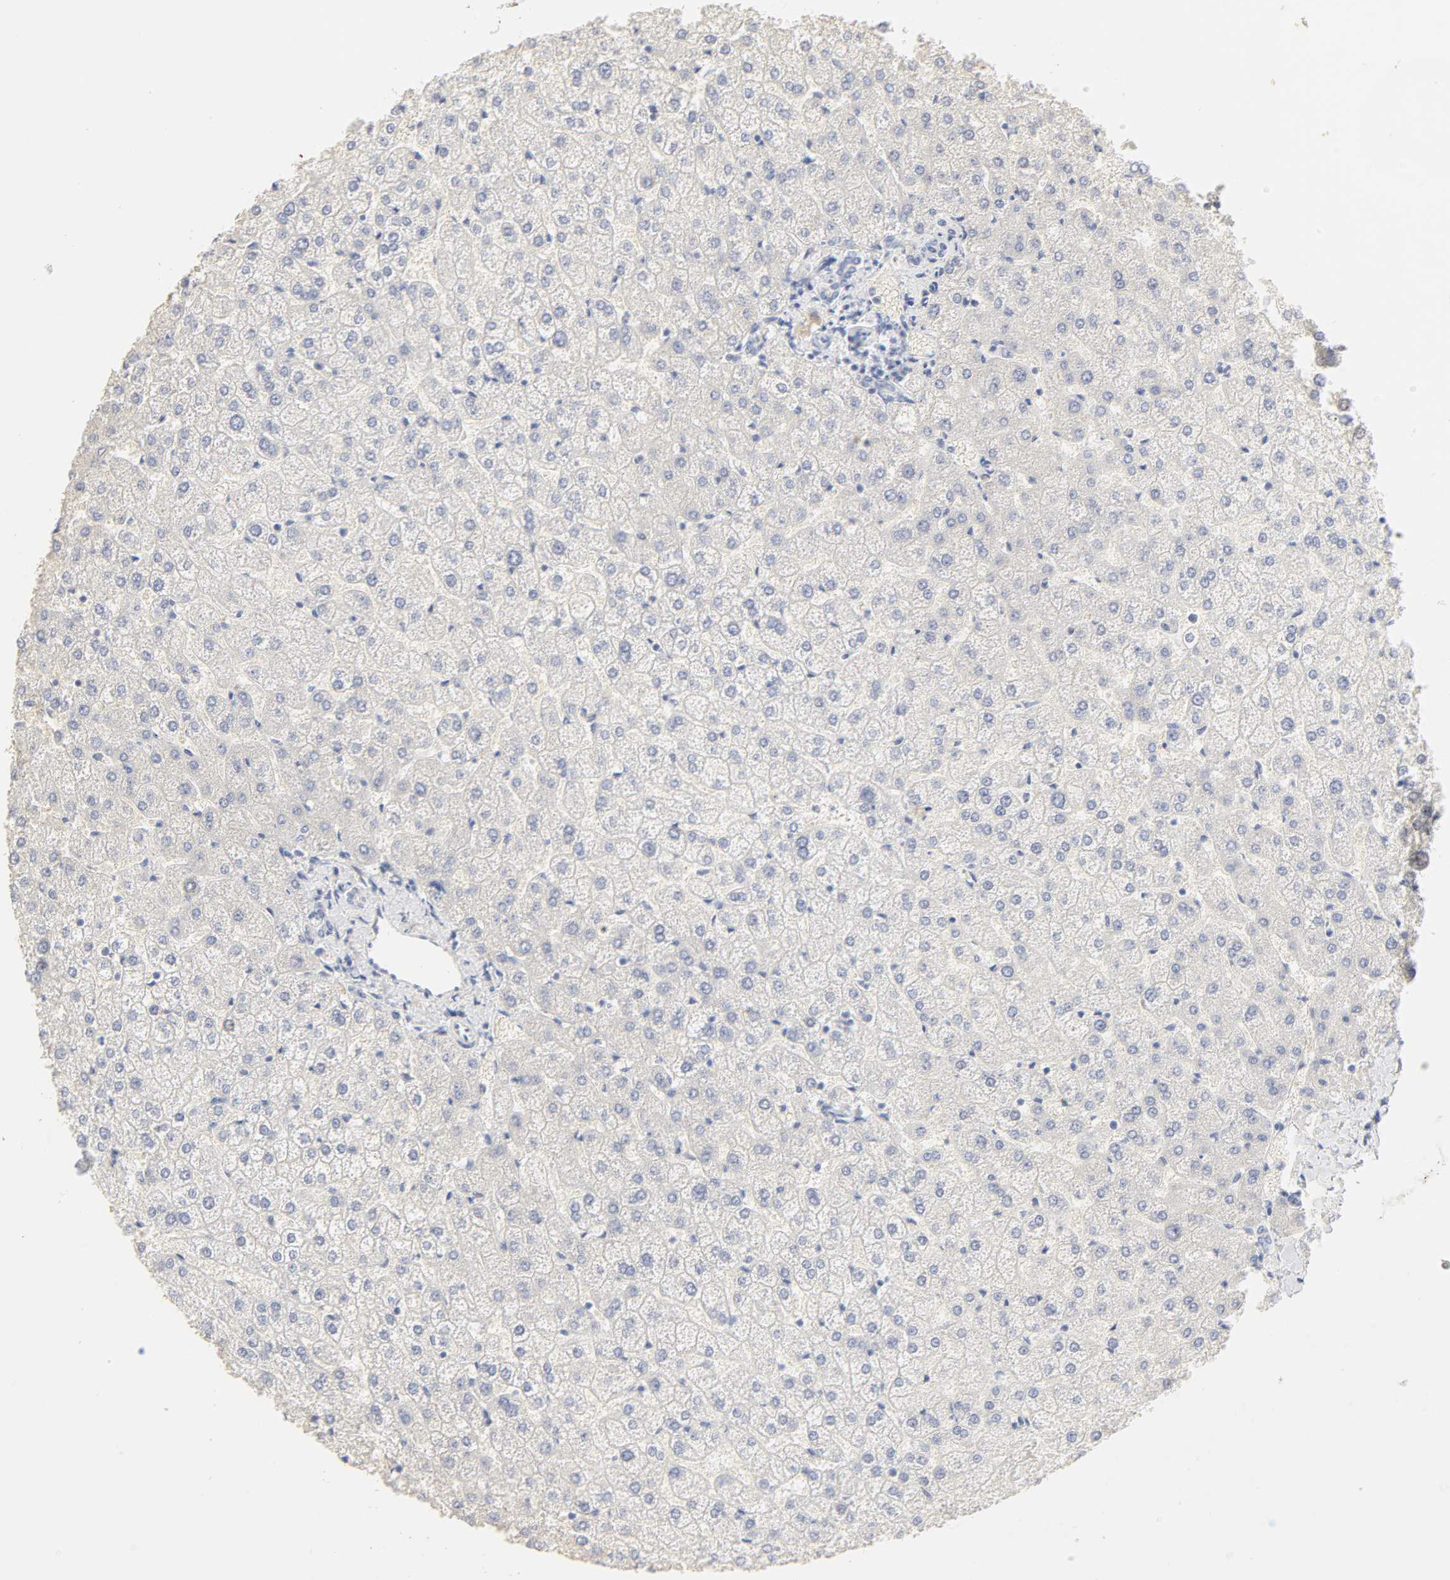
{"staining": {"intensity": "negative", "quantity": "none", "location": "none"}, "tissue": "liver", "cell_type": "Cholangiocytes", "image_type": "normal", "snomed": [{"axis": "morphology", "description": "Normal tissue, NOS"}, {"axis": "topography", "description": "Liver"}], "caption": "Immunohistochemistry (IHC) of benign human liver demonstrates no positivity in cholangiocytes.", "gene": "FCGBP", "patient": {"sex": "female", "age": 32}}